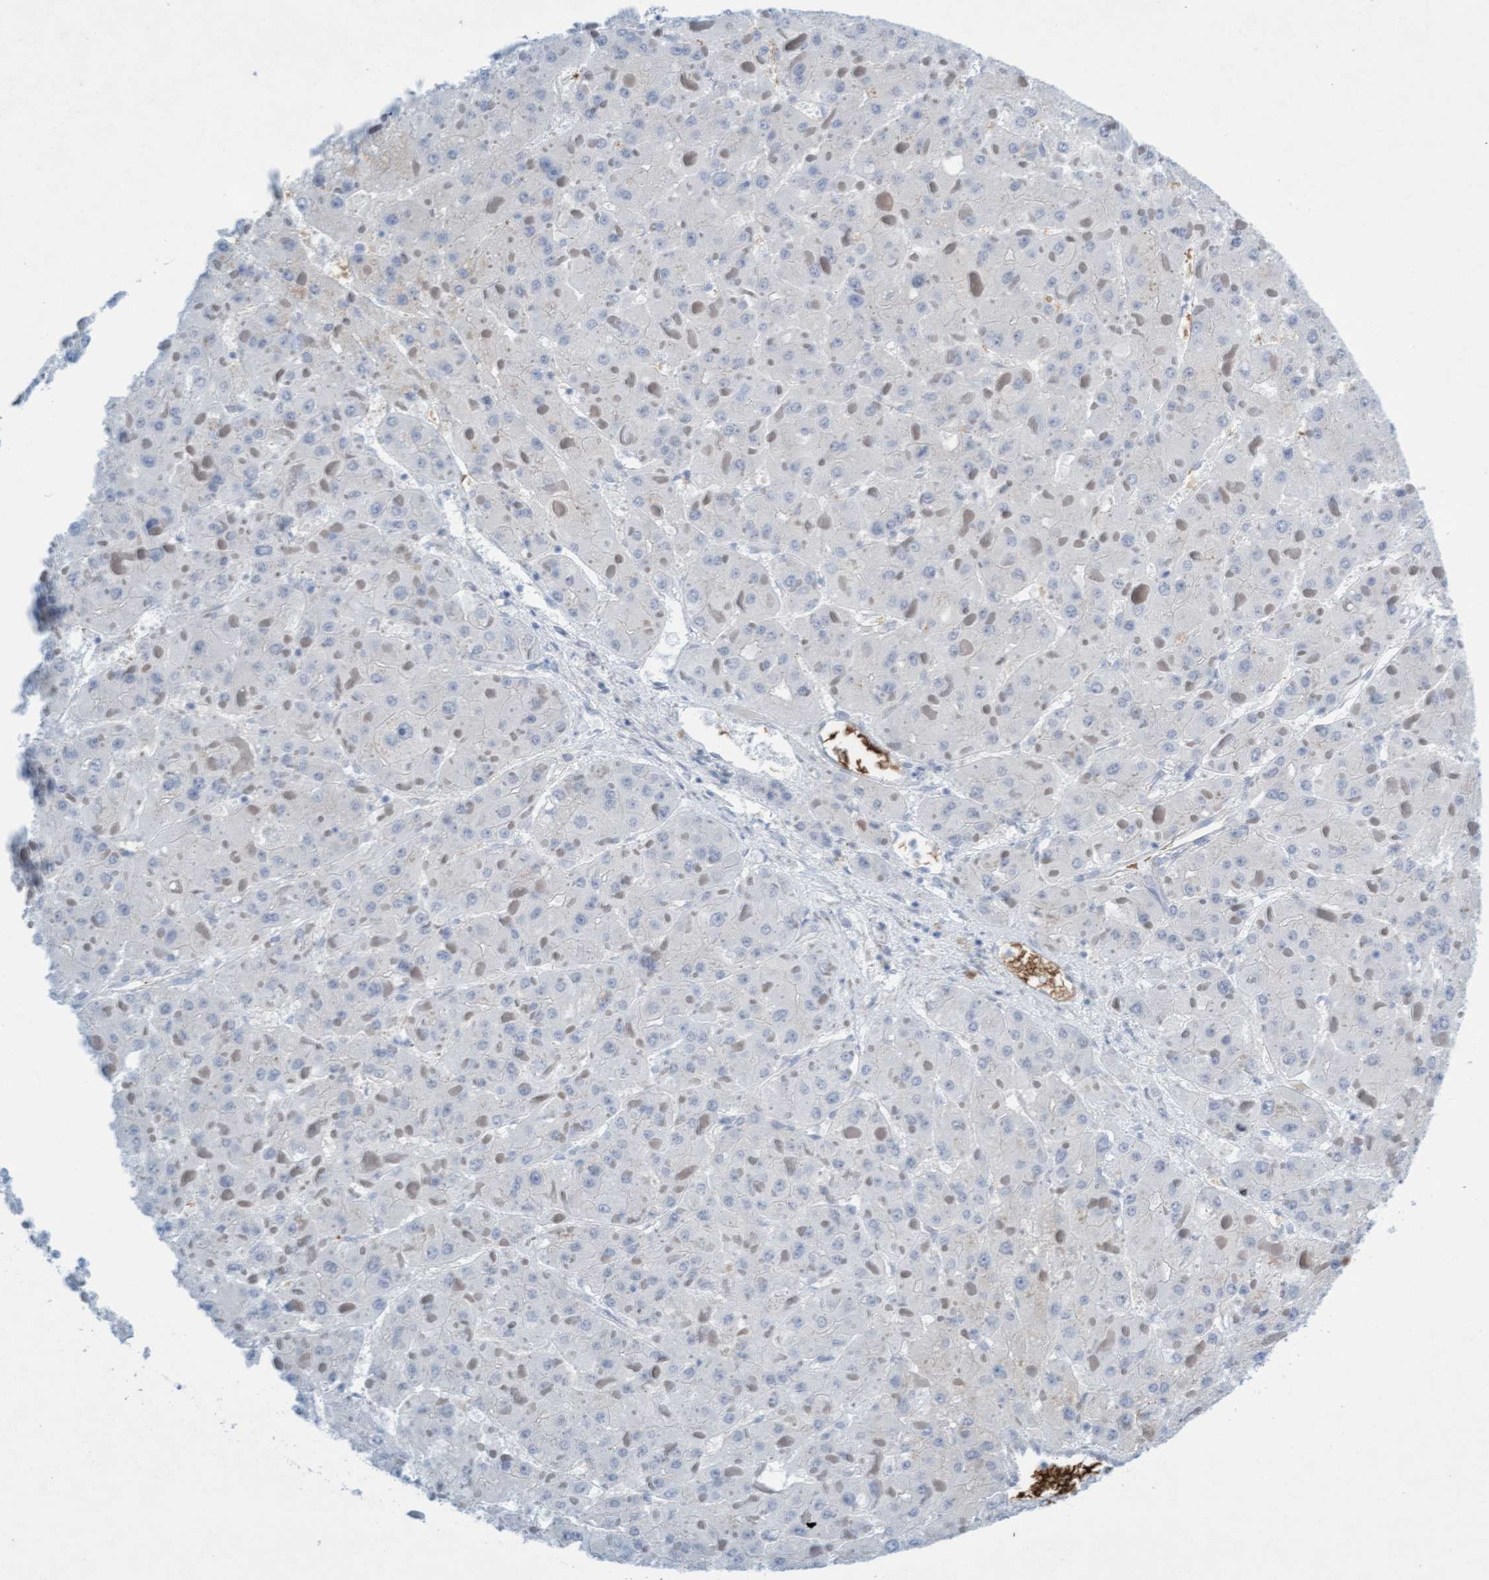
{"staining": {"intensity": "negative", "quantity": "none", "location": "none"}, "tissue": "liver cancer", "cell_type": "Tumor cells", "image_type": "cancer", "snomed": [{"axis": "morphology", "description": "Carcinoma, Hepatocellular, NOS"}, {"axis": "topography", "description": "Liver"}], "caption": "High power microscopy image of an IHC micrograph of liver cancer, revealing no significant expression in tumor cells.", "gene": "SPEM2", "patient": {"sex": "female", "age": 73}}